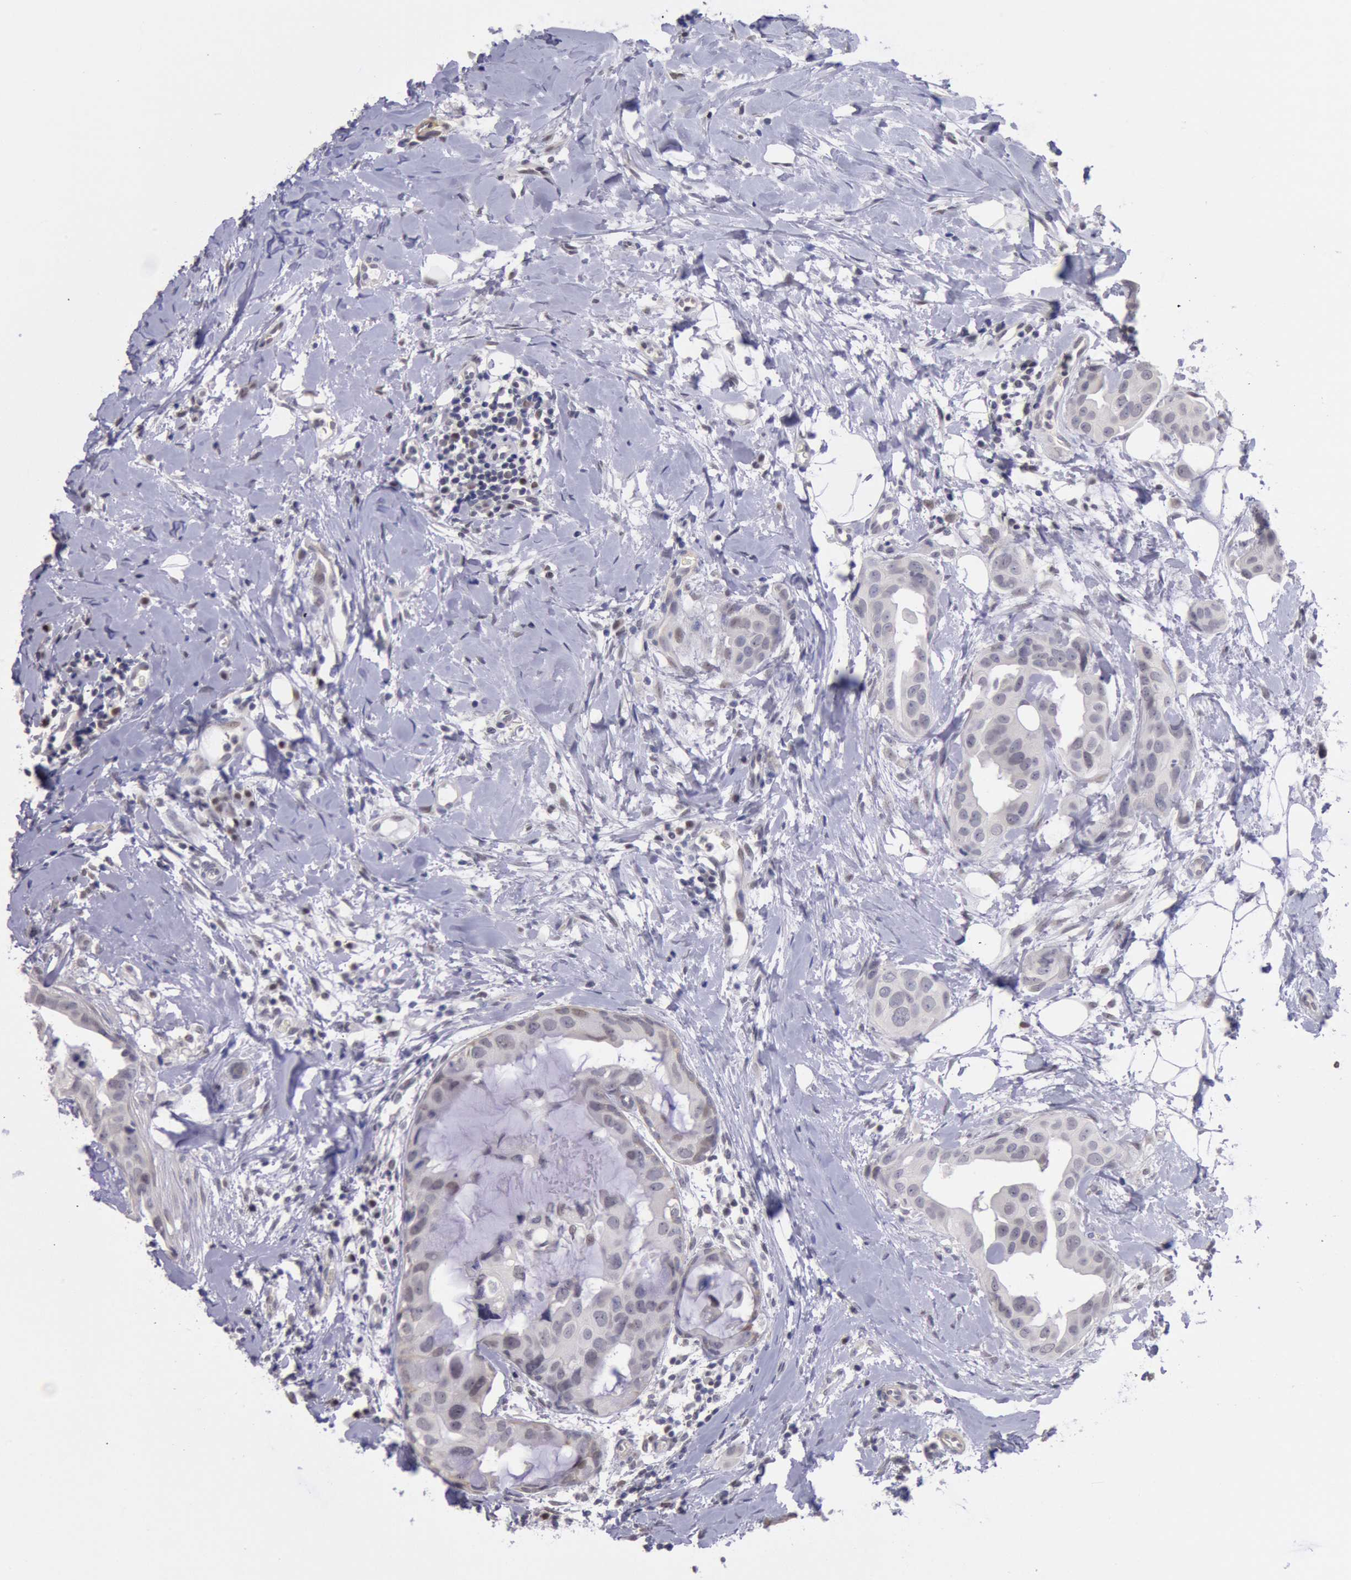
{"staining": {"intensity": "weak", "quantity": "25%-75%", "location": "cytoplasmic/membranous,nuclear"}, "tissue": "breast cancer", "cell_type": "Tumor cells", "image_type": "cancer", "snomed": [{"axis": "morphology", "description": "Duct carcinoma"}, {"axis": "topography", "description": "Breast"}], "caption": "Human breast infiltrating ductal carcinoma stained with a brown dye demonstrates weak cytoplasmic/membranous and nuclear positive positivity in about 25%-75% of tumor cells.", "gene": "MYH7", "patient": {"sex": "female", "age": 40}}